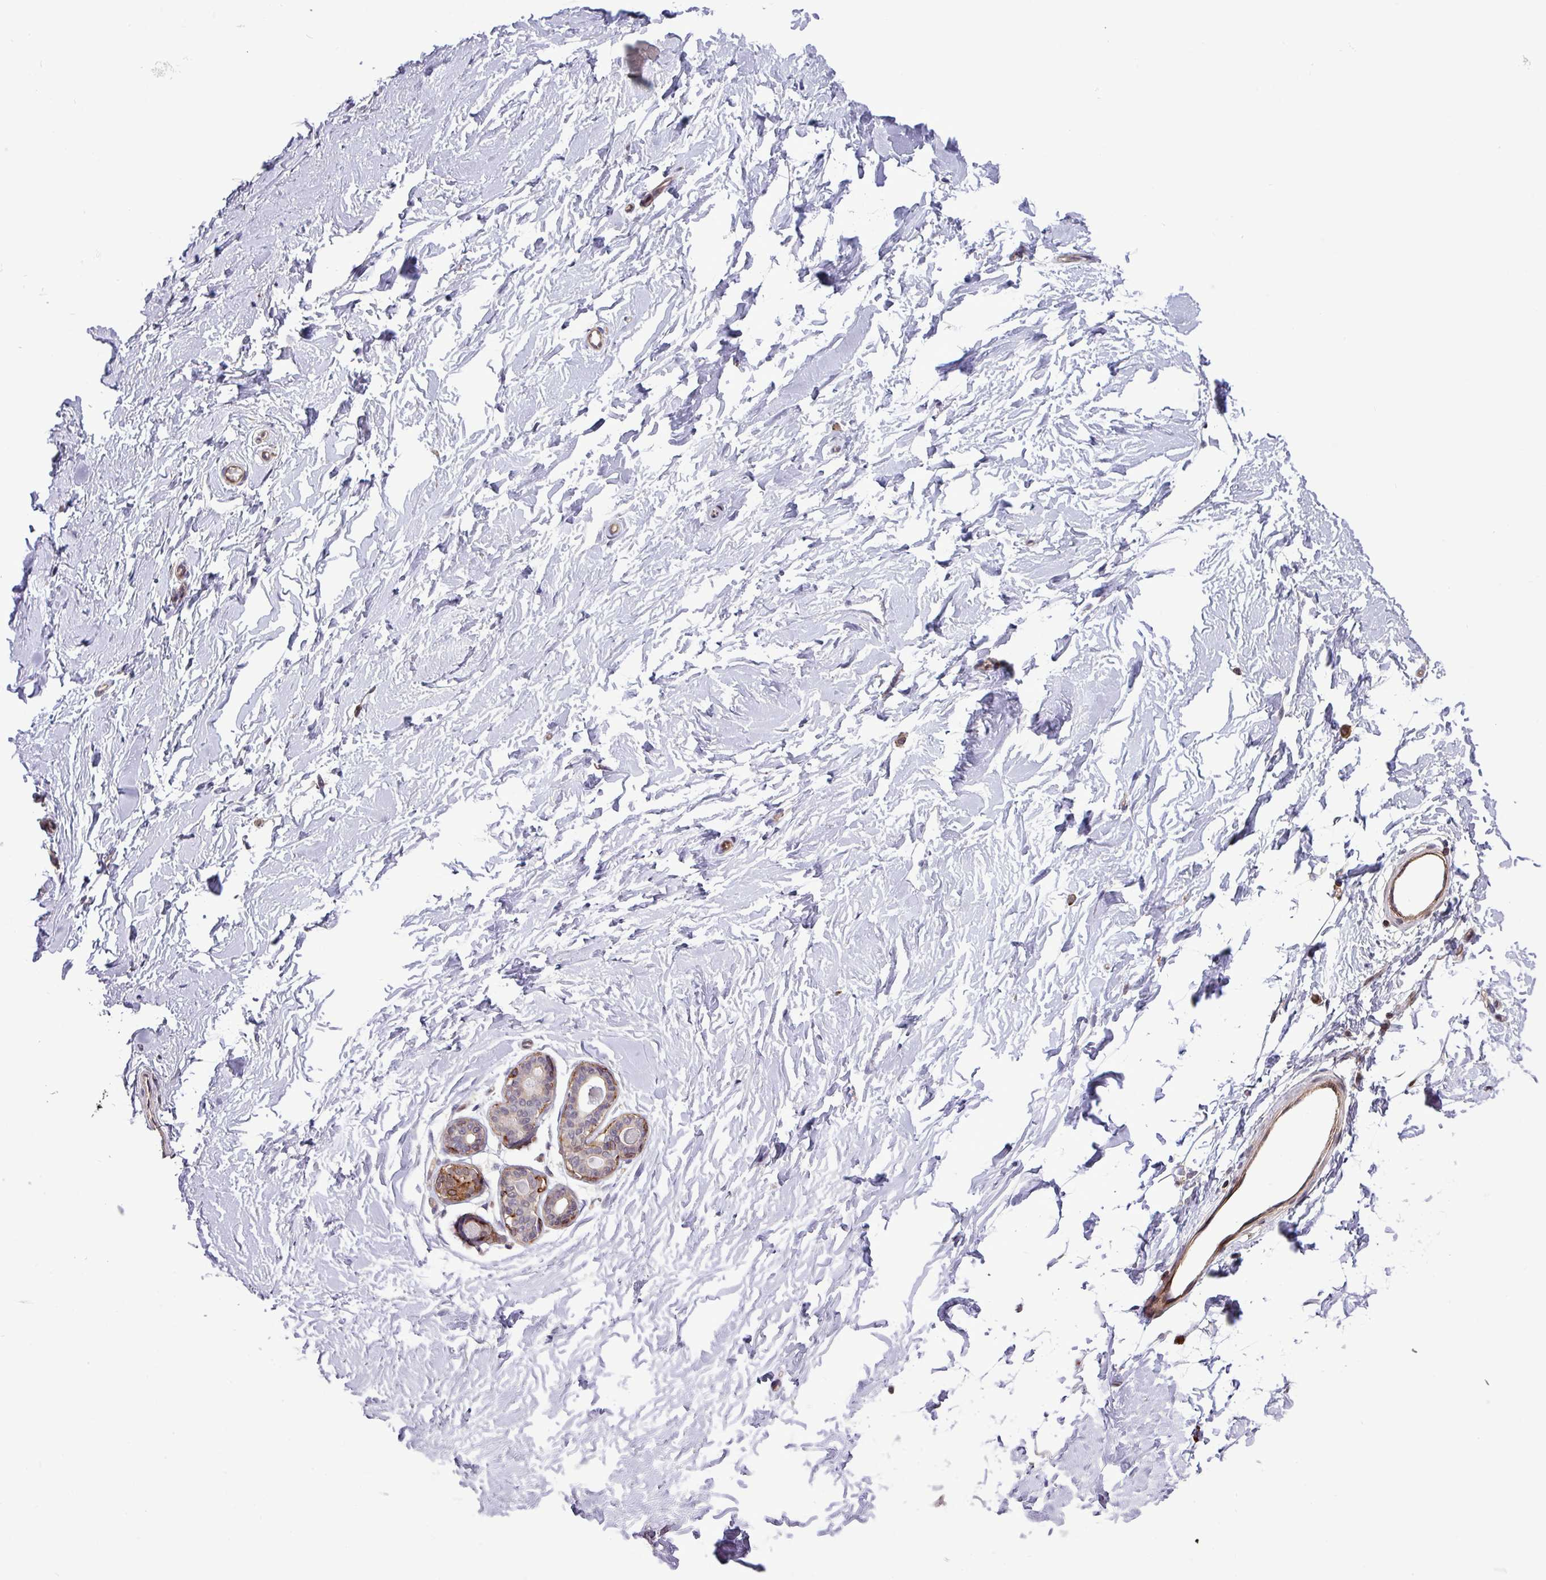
{"staining": {"intensity": "negative", "quantity": "none", "location": "none"}, "tissue": "breast", "cell_type": "Adipocytes", "image_type": "normal", "snomed": [{"axis": "morphology", "description": "Normal tissue, NOS"}, {"axis": "topography", "description": "Breast"}], "caption": "IHC image of benign breast: human breast stained with DAB (3,3'-diaminobenzidine) demonstrates no significant protein expression in adipocytes.", "gene": "CNTRL", "patient": {"sex": "female", "age": 23}}